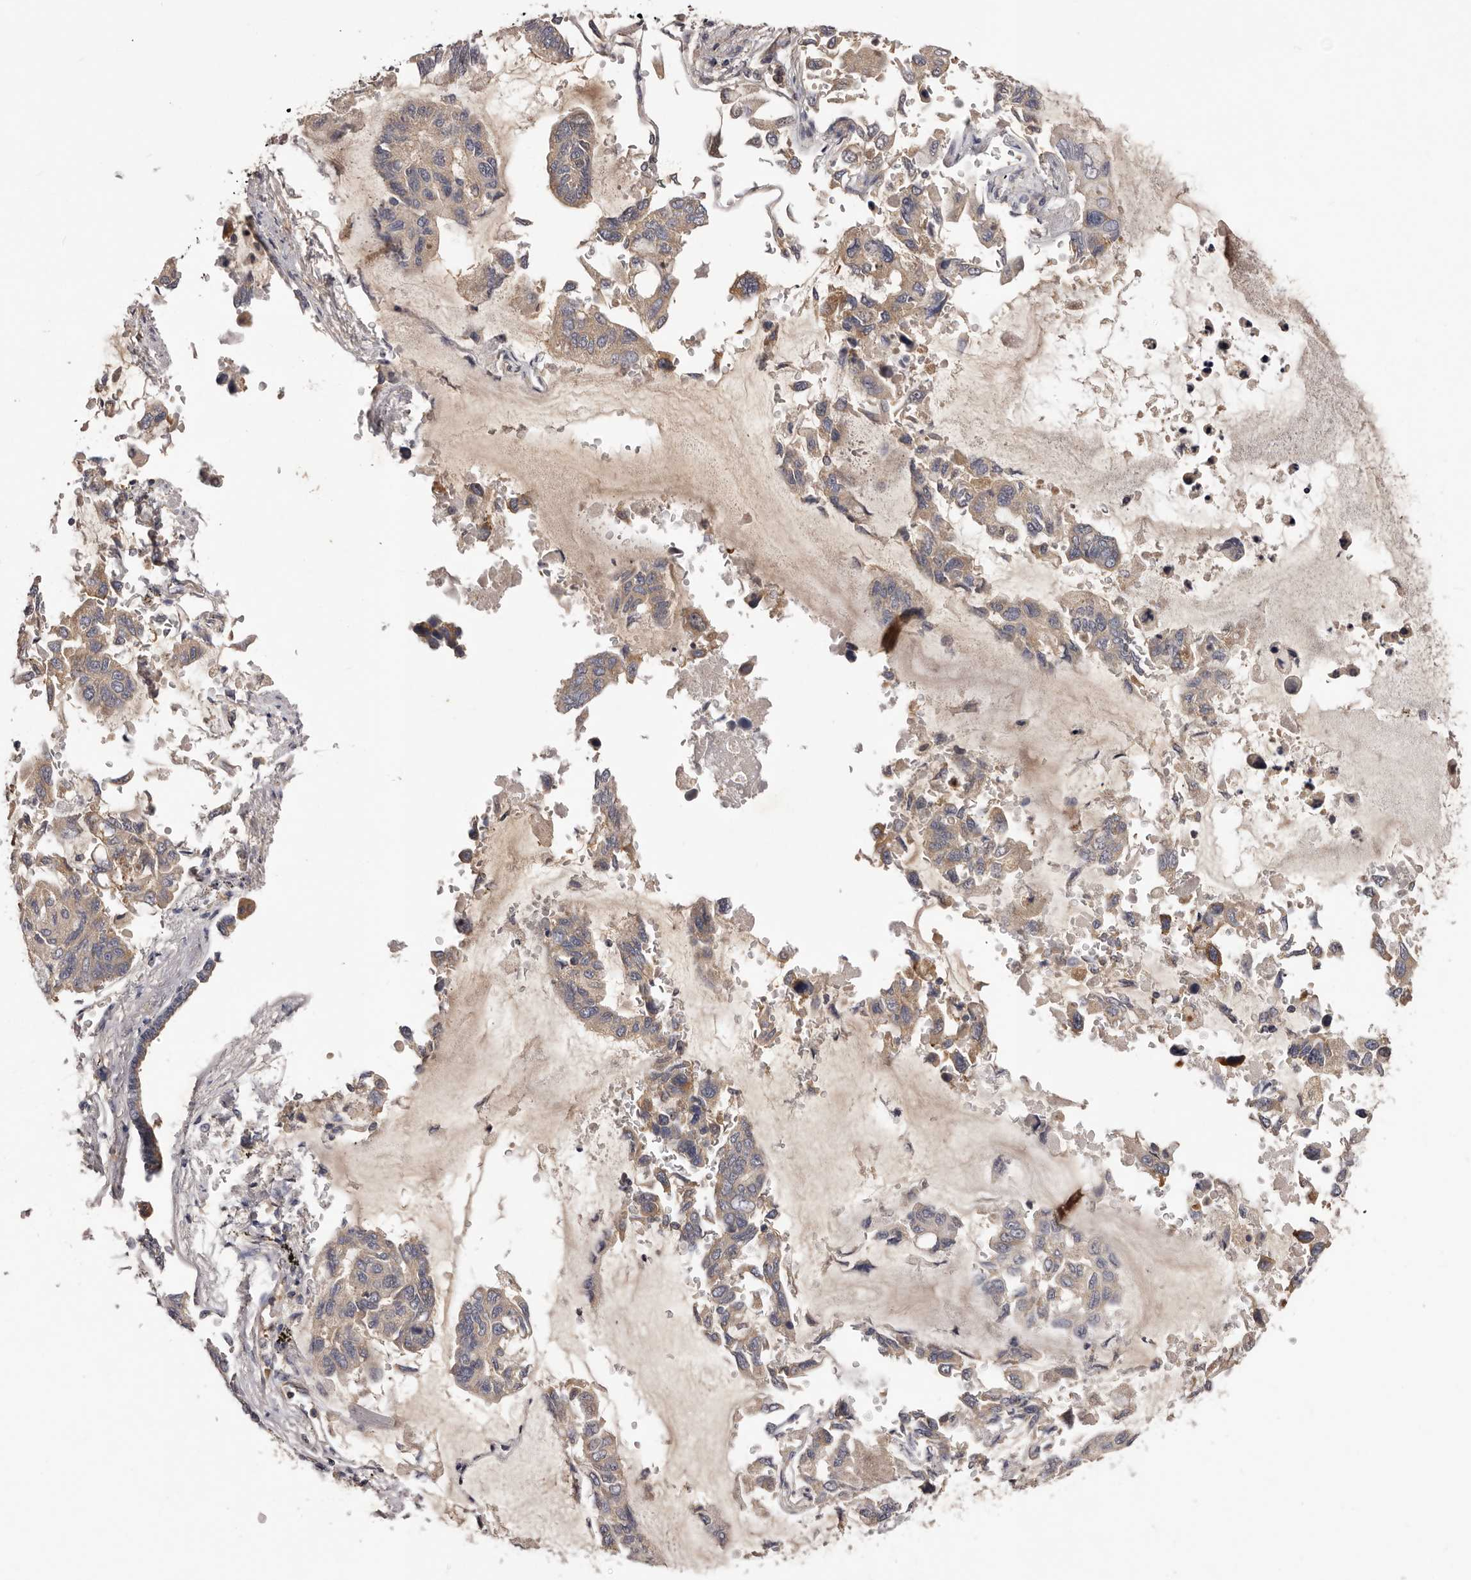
{"staining": {"intensity": "moderate", "quantity": ">75%", "location": "cytoplasmic/membranous"}, "tissue": "lung cancer", "cell_type": "Tumor cells", "image_type": "cancer", "snomed": [{"axis": "morphology", "description": "Adenocarcinoma, NOS"}, {"axis": "topography", "description": "Lung"}], "caption": "A micrograph showing moderate cytoplasmic/membranous expression in about >75% of tumor cells in lung cancer (adenocarcinoma), as visualized by brown immunohistochemical staining.", "gene": "LTV1", "patient": {"sex": "male", "age": 64}}